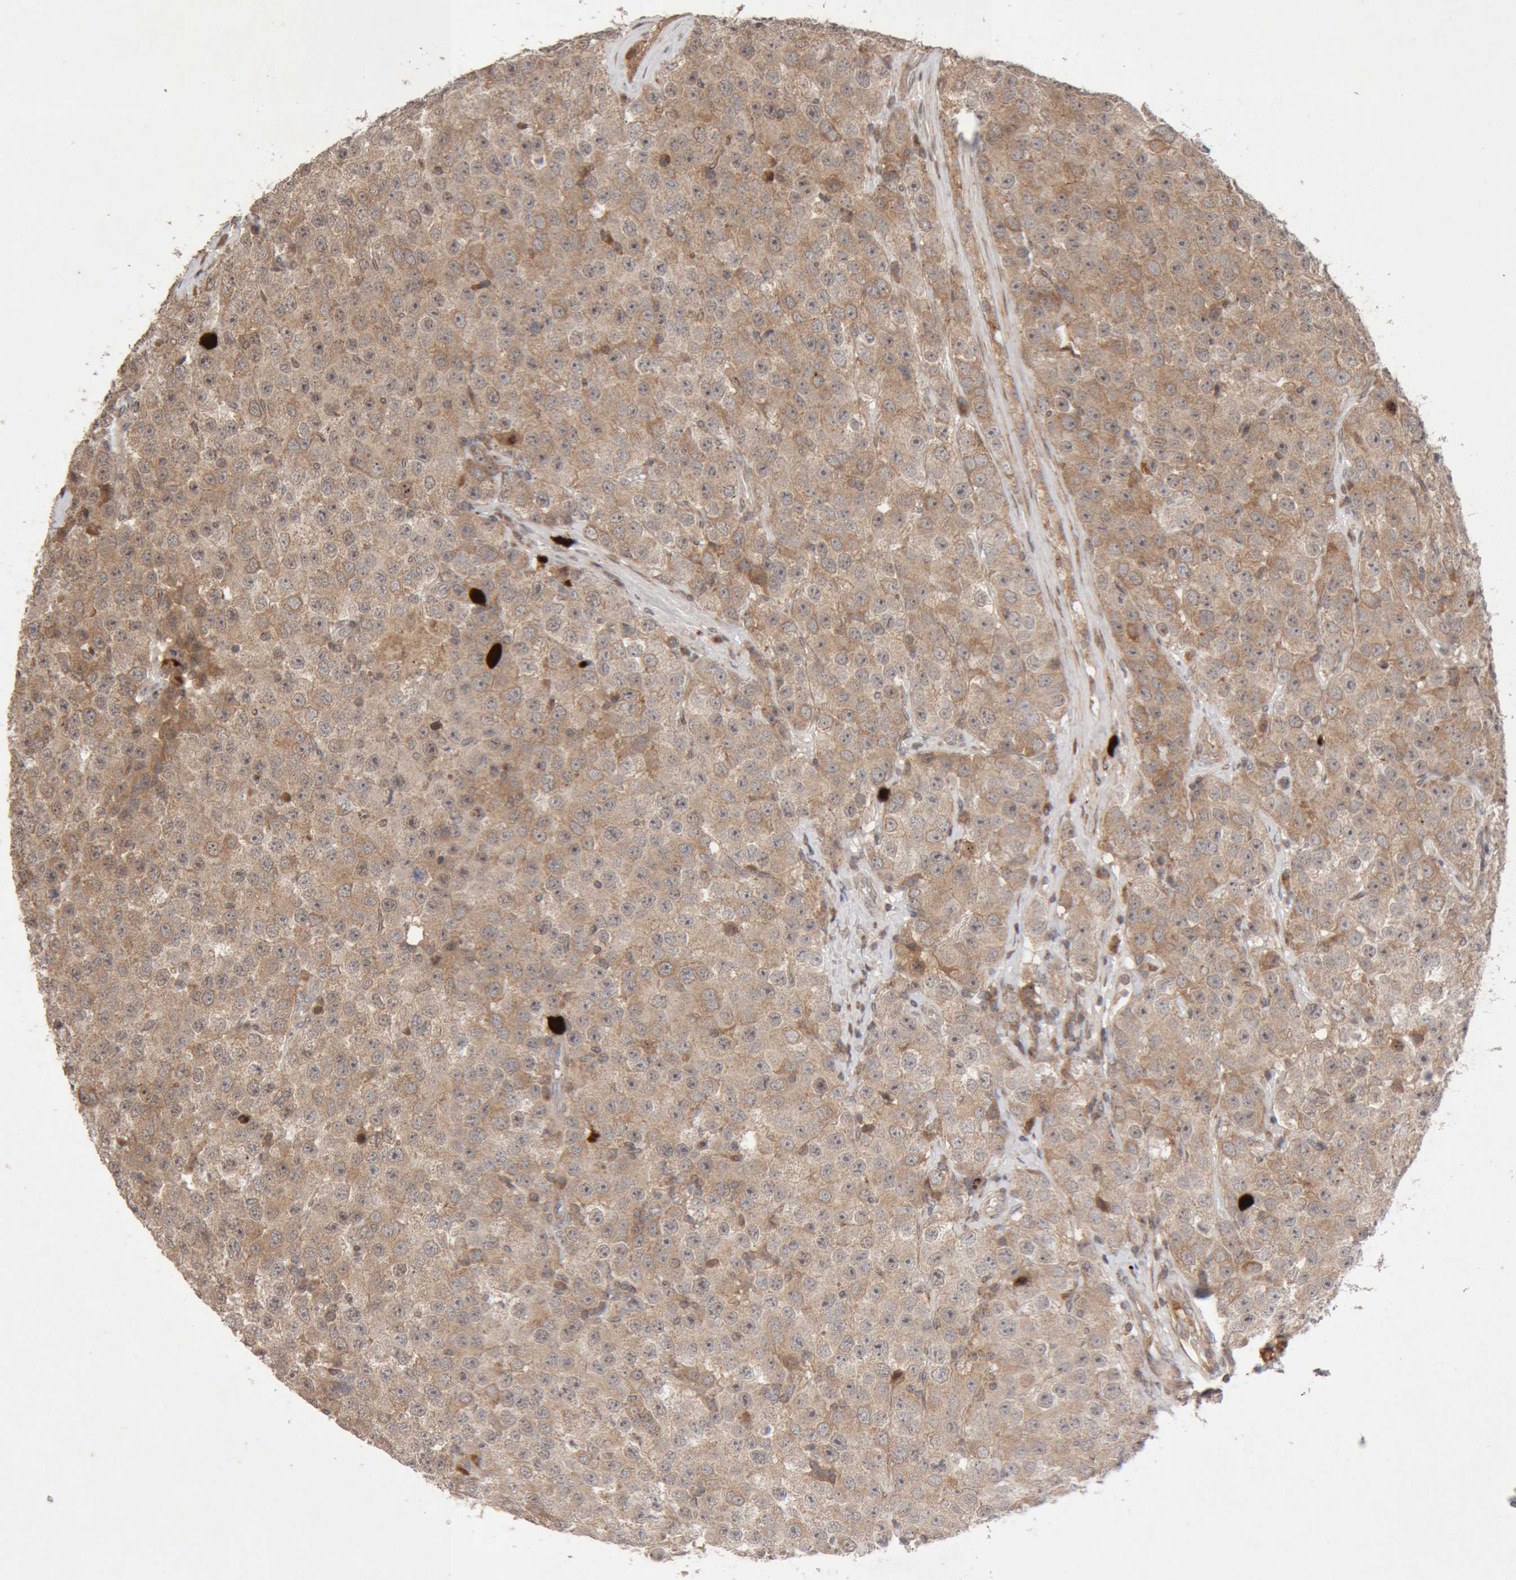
{"staining": {"intensity": "moderate", "quantity": ">75%", "location": "cytoplasmic/membranous"}, "tissue": "testis cancer", "cell_type": "Tumor cells", "image_type": "cancer", "snomed": [{"axis": "morphology", "description": "Seminoma, NOS"}, {"axis": "morphology", "description": "Carcinoma, Embryonal, NOS"}, {"axis": "topography", "description": "Testis"}], "caption": "Testis seminoma stained with a protein marker exhibits moderate staining in tumor cells.", "gene": "KIF21B", "patient": {"sex": "male", "age": 28}}